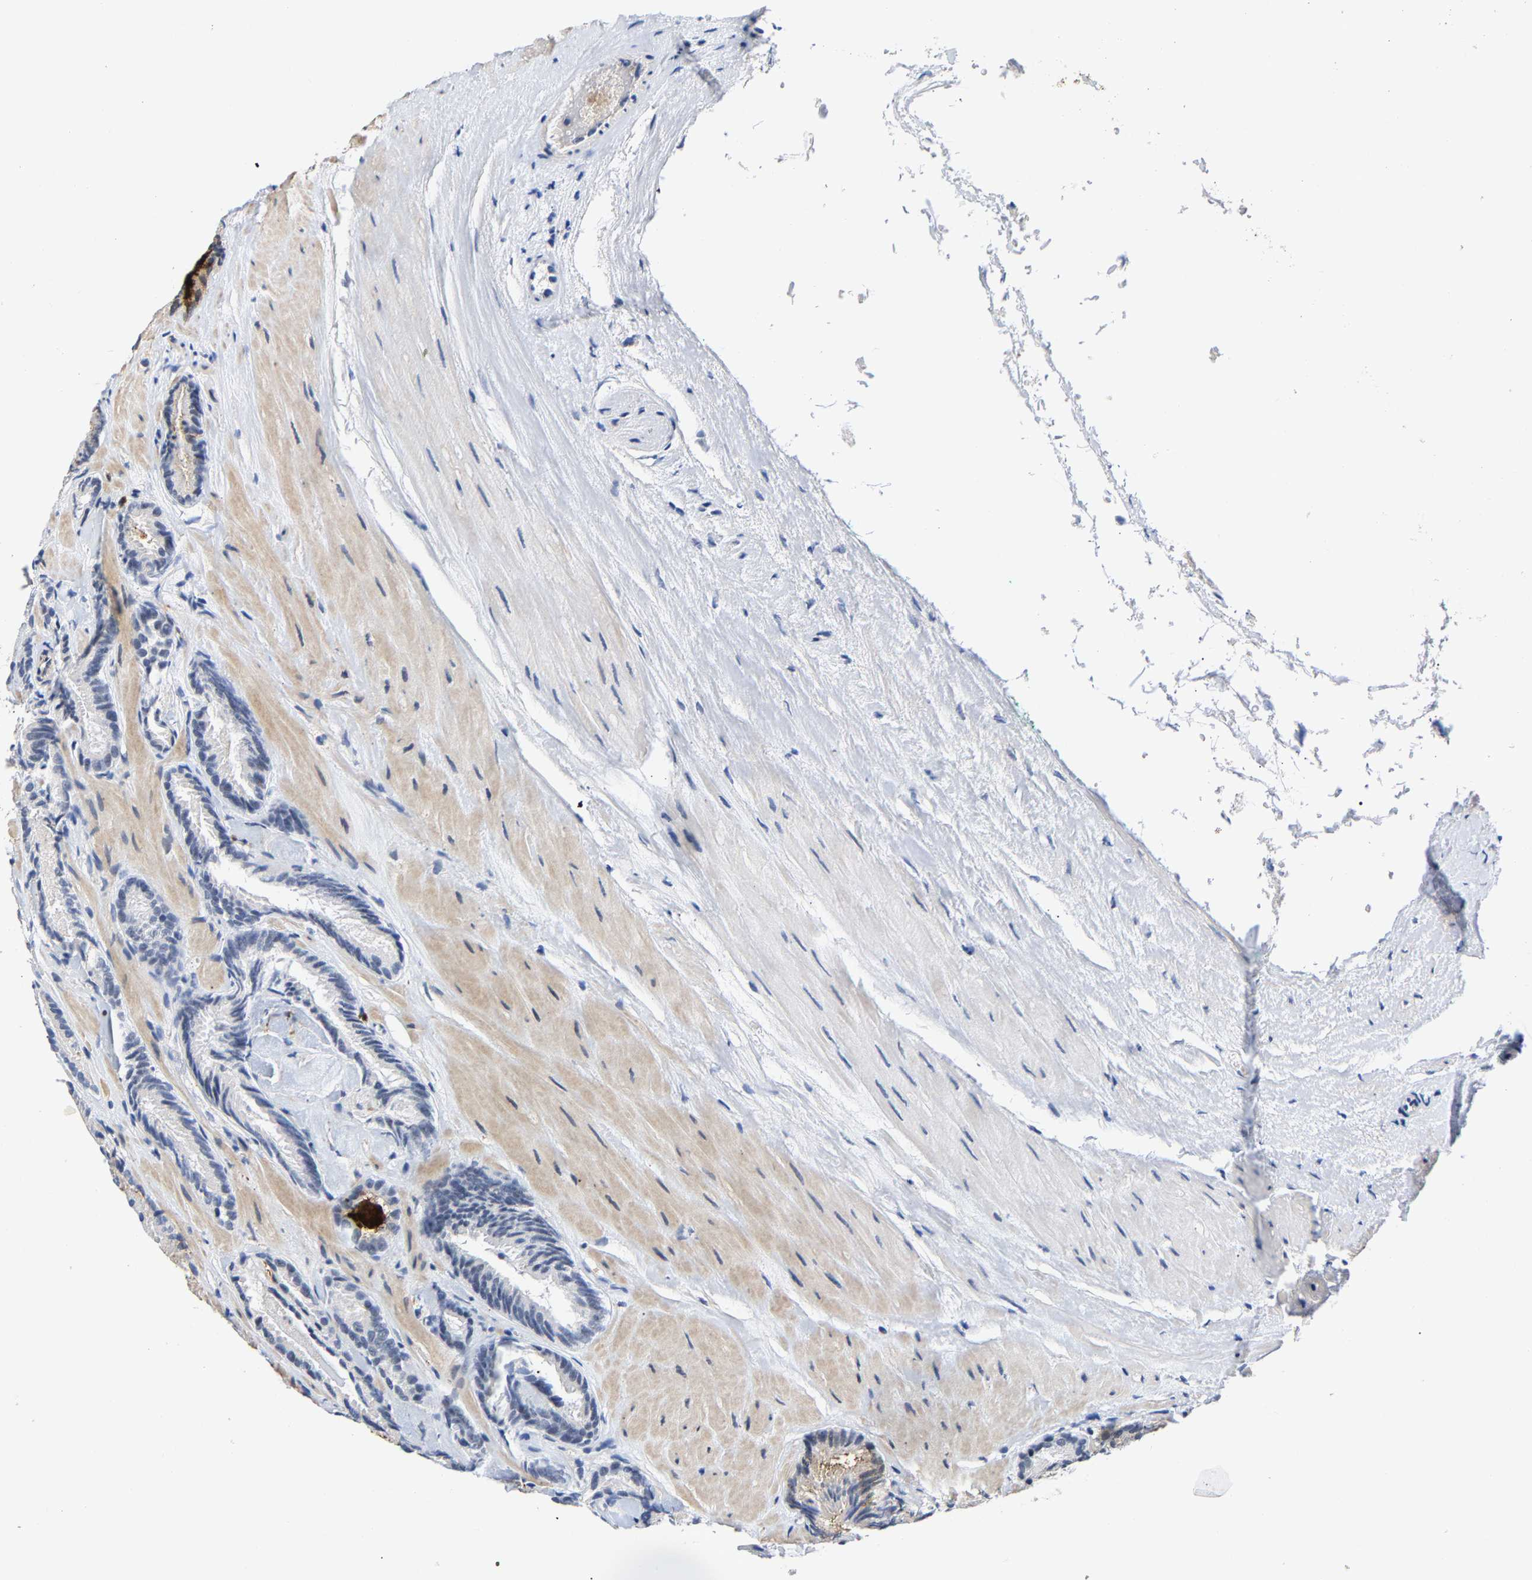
{"staining": {"intensity": "negative", "quantity": "none", "location": "none"}, "tissue": "prostate cancer", "cell_type": "Tumor cells", "image_type": "cancer", "snomed": [{"axis": "morphology", "description": "Adenocarcinoma, Low grade"}, {"axis": "topography", "description": "Prostate"}], "caption": "Tumor cells show no significant protein expression in prostate low-grade adenocarcinoma.", "gene": "TDRD7", "patient": {"sex": "male", "age": 51}}